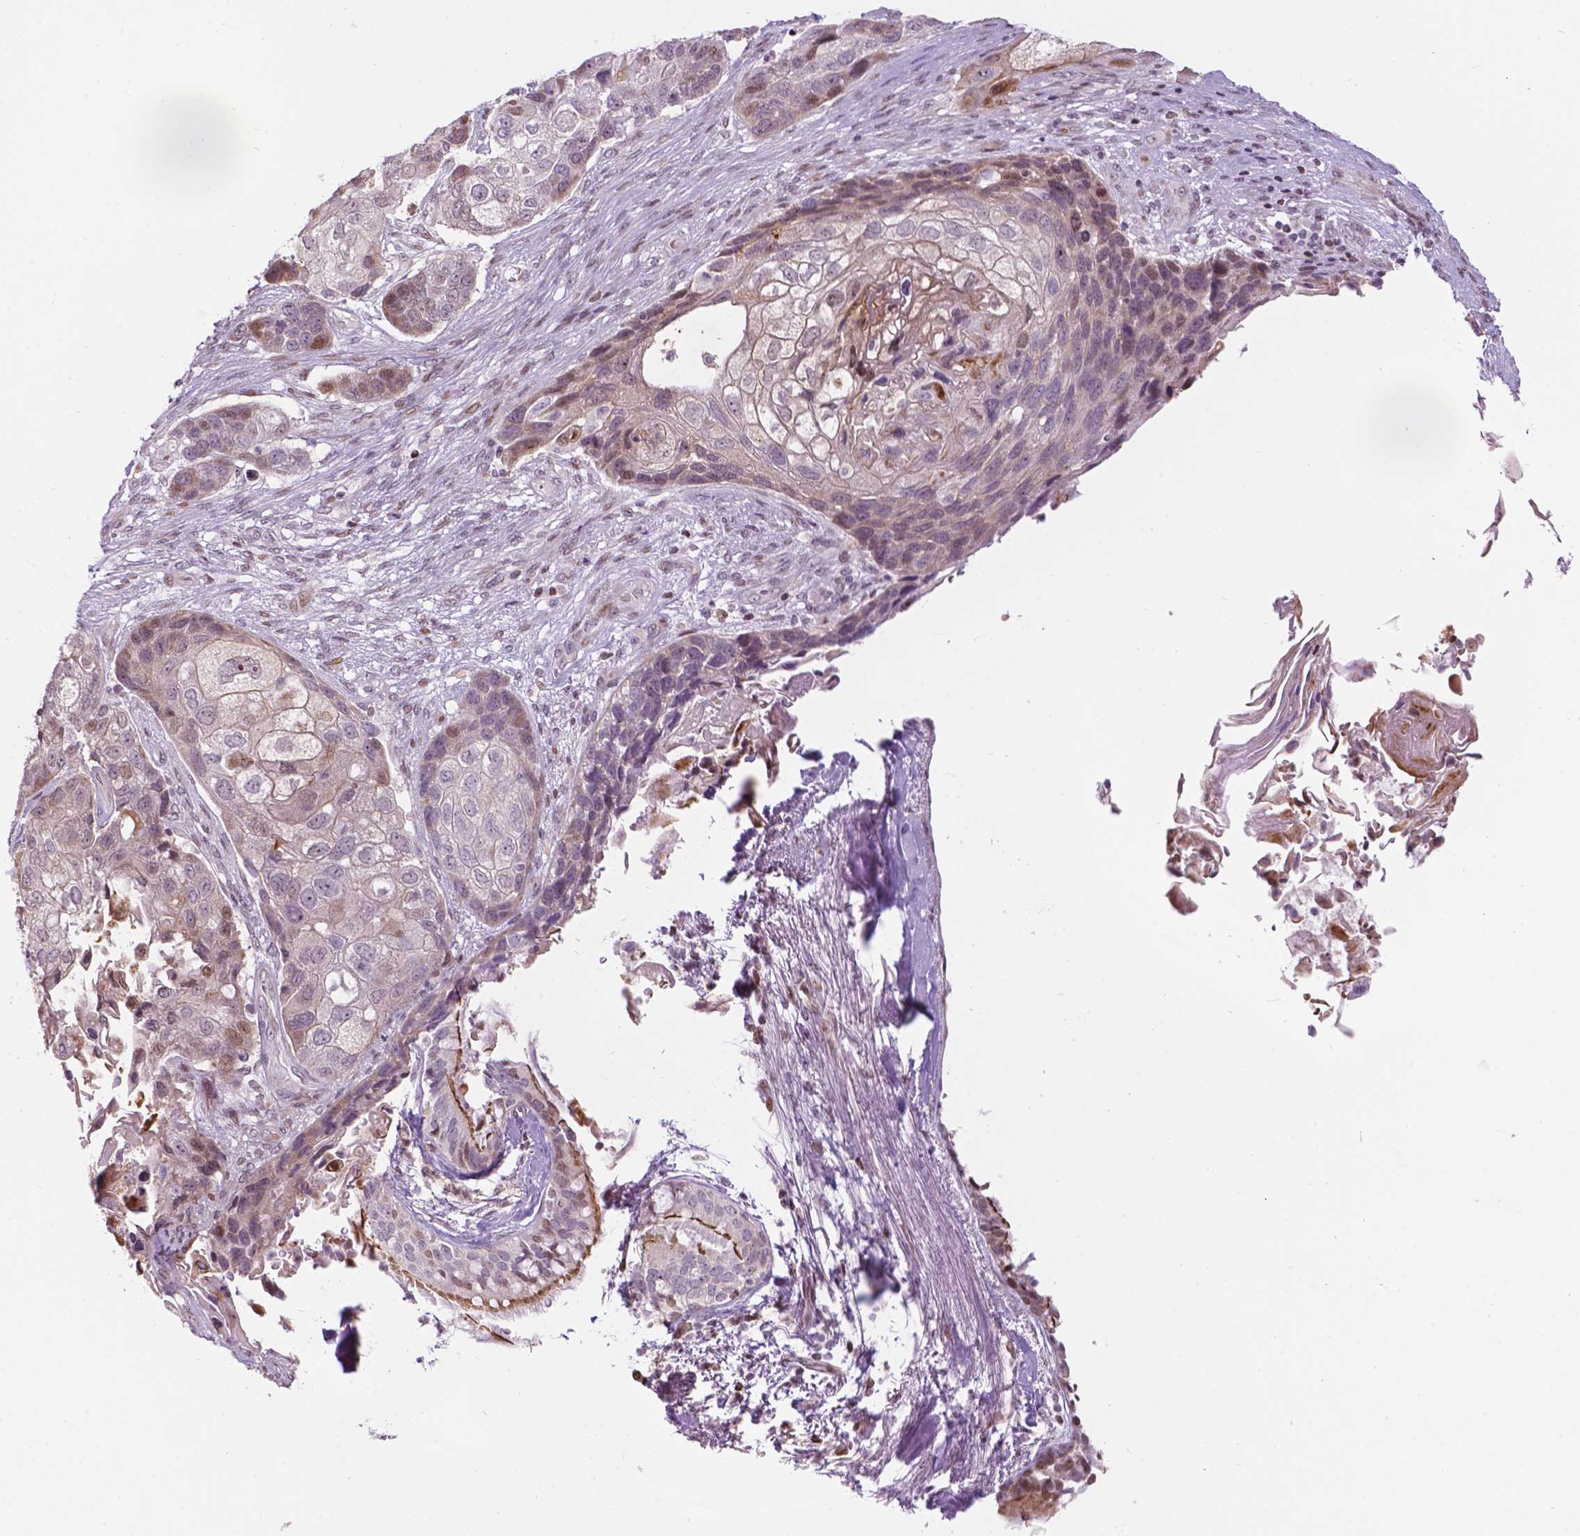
{"staining": {"intensity": "weak", "quantity": "<25%", "location": "cytoplasmic/membranous,nuclear"}, "tissue": "lung cancer", "cell_type": "Tumor cells", "image_type": "cancer", "snomed": [{"axis": "morphology", "description": "Squamous cell carcinoma, NOS"}, {"axis": "topography", "description": "Lung"}], "caption": "A histopathology image of human lung cancer is negative for staining in tumor cells.", "gene": "PTPN18", "patient": {"sex": "male", "age": 69}}